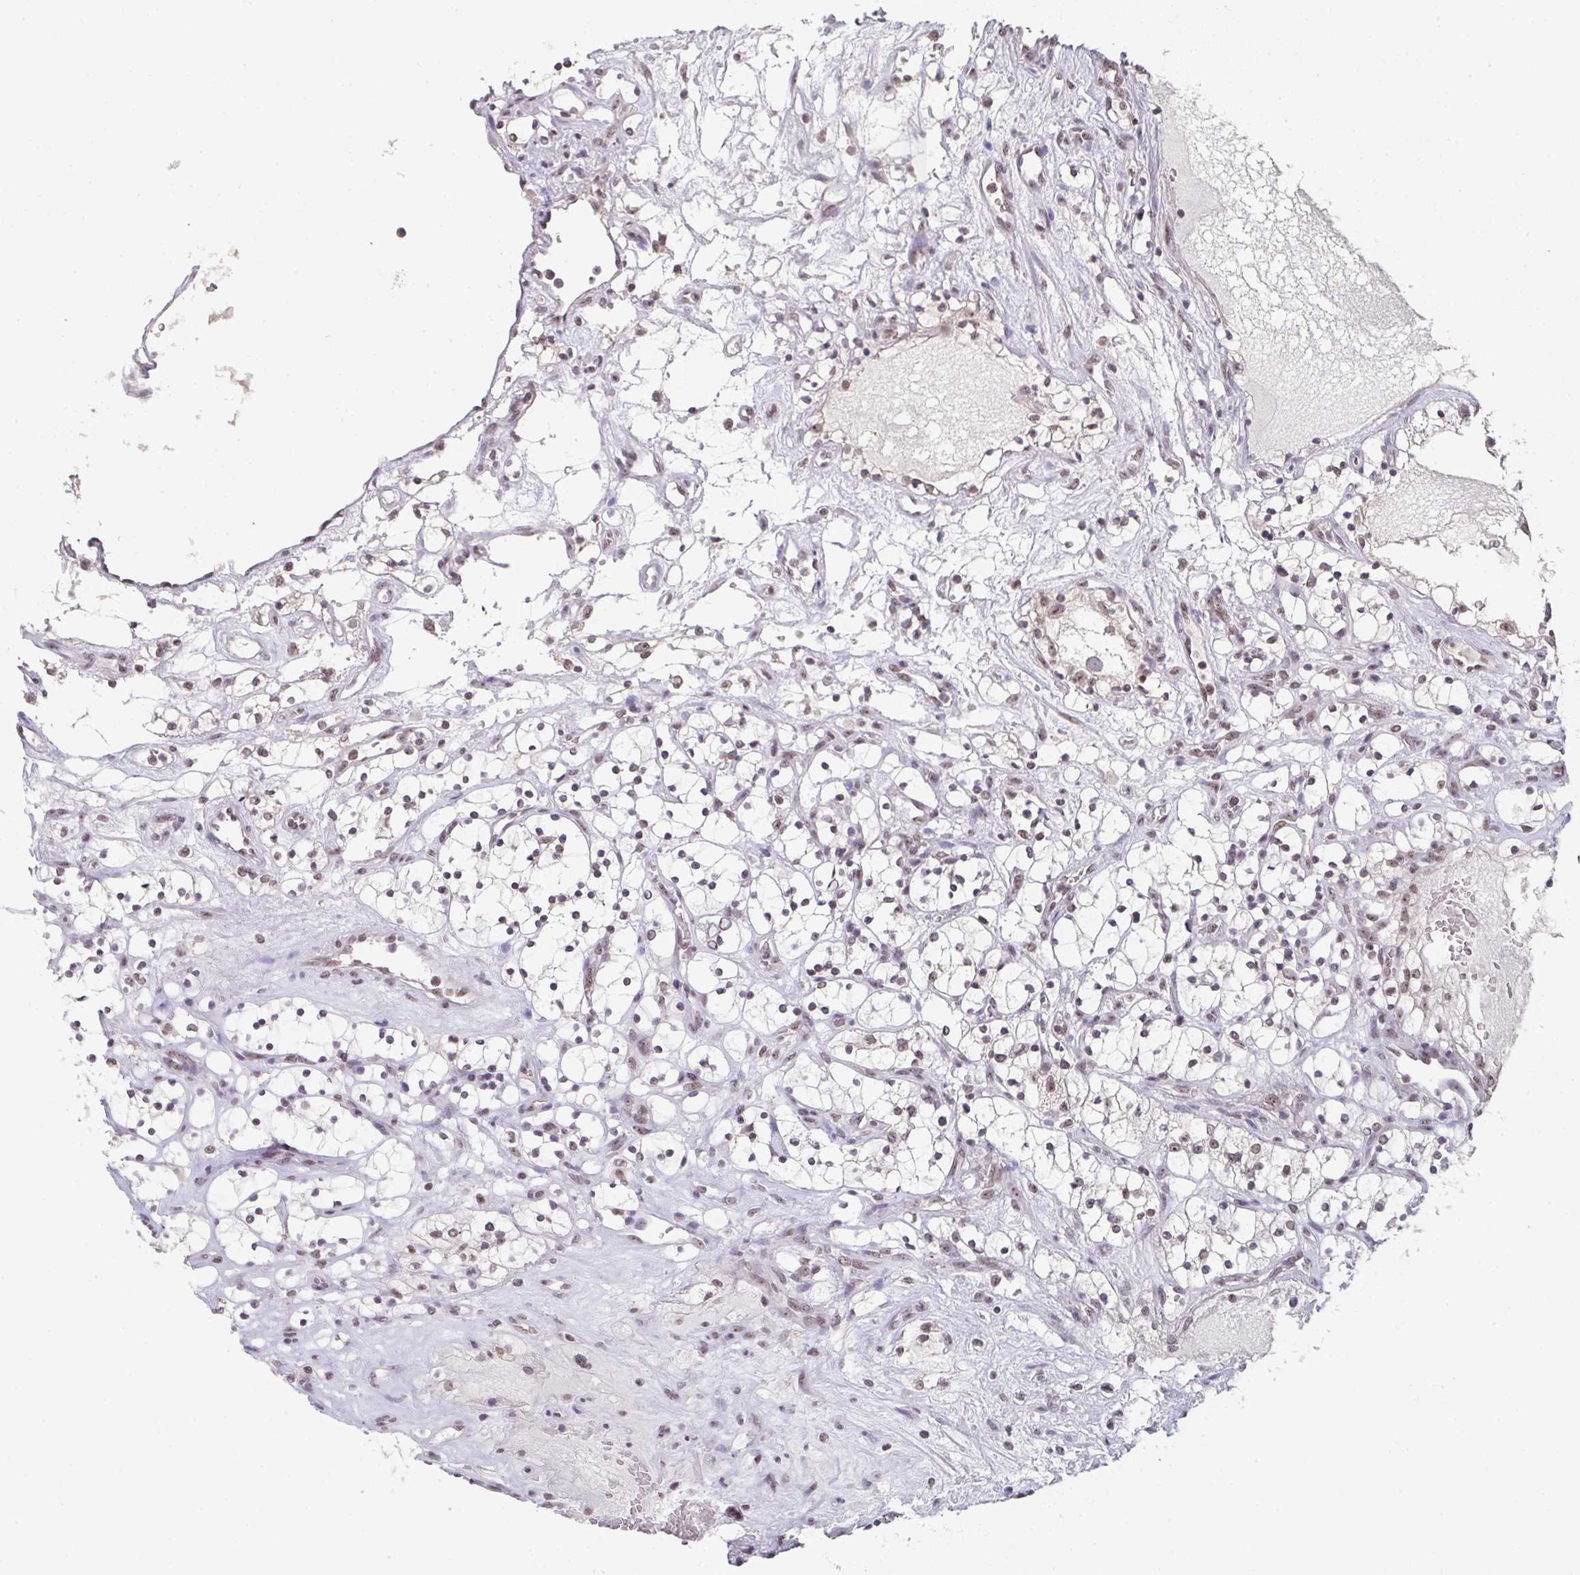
{"staining": {"intensity": "weak", "quantity": ">75%", "location": "nuclear"}, "tissue": "renal cancer", "cell_type": "Tumor cells", "image_type": "cancer", "snomed": [{"axis": "morphology", "description": "Adenocarcinoma, NOS"}, {"axis": "topography", "description": "Kidney"}], "caption": "Approximately >75% of tumor cells in human renal cancer (adenocarcinoma) display weak nuclear protein positivity as visualized by brown immunohistochemical staining.", "gene": "DKC1", "patient": {"sex": "female", "age": 69}}